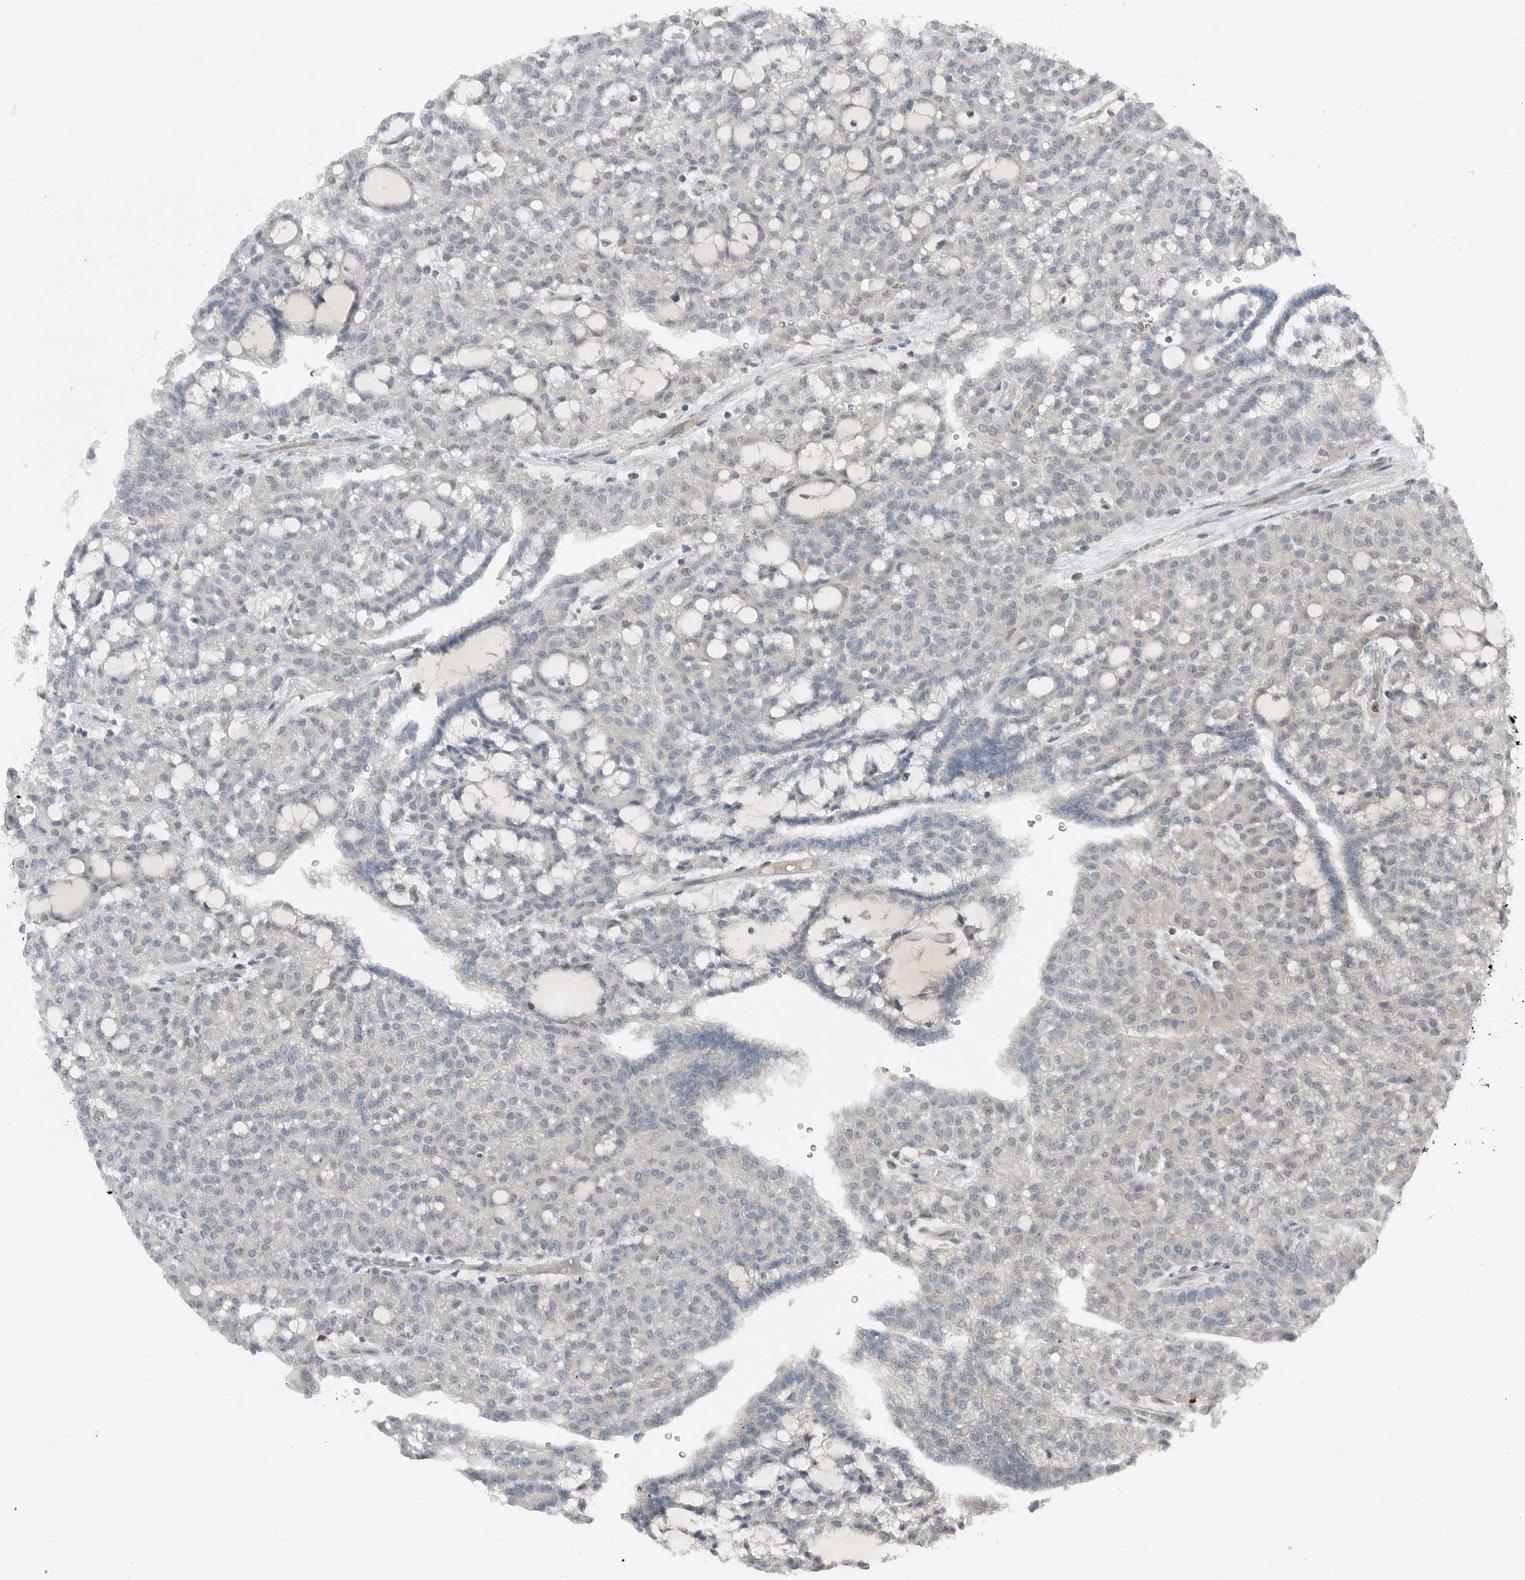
{"staining": {"intensity": "negative", "quantity": "none", "location": "none"}, "tissue": "renal cancer", "cell_type": "Tumor cells", "image_type": "cancer", "snomed": [{"axis": "morphology", "description": "Adenocarcinoma, NOS"}, {"axis": "topography", "description": "Kidney"}], "caption": "Tumor cells are negative for brown protein staining in renal cancer. Brightfield microscopy of immunohistochemistry stained with DAB (brown) and hematoxylin (blue), captured at high magnification.", "gene": "MFAP3L", "patient": {"sex": "male", "age": 63}}